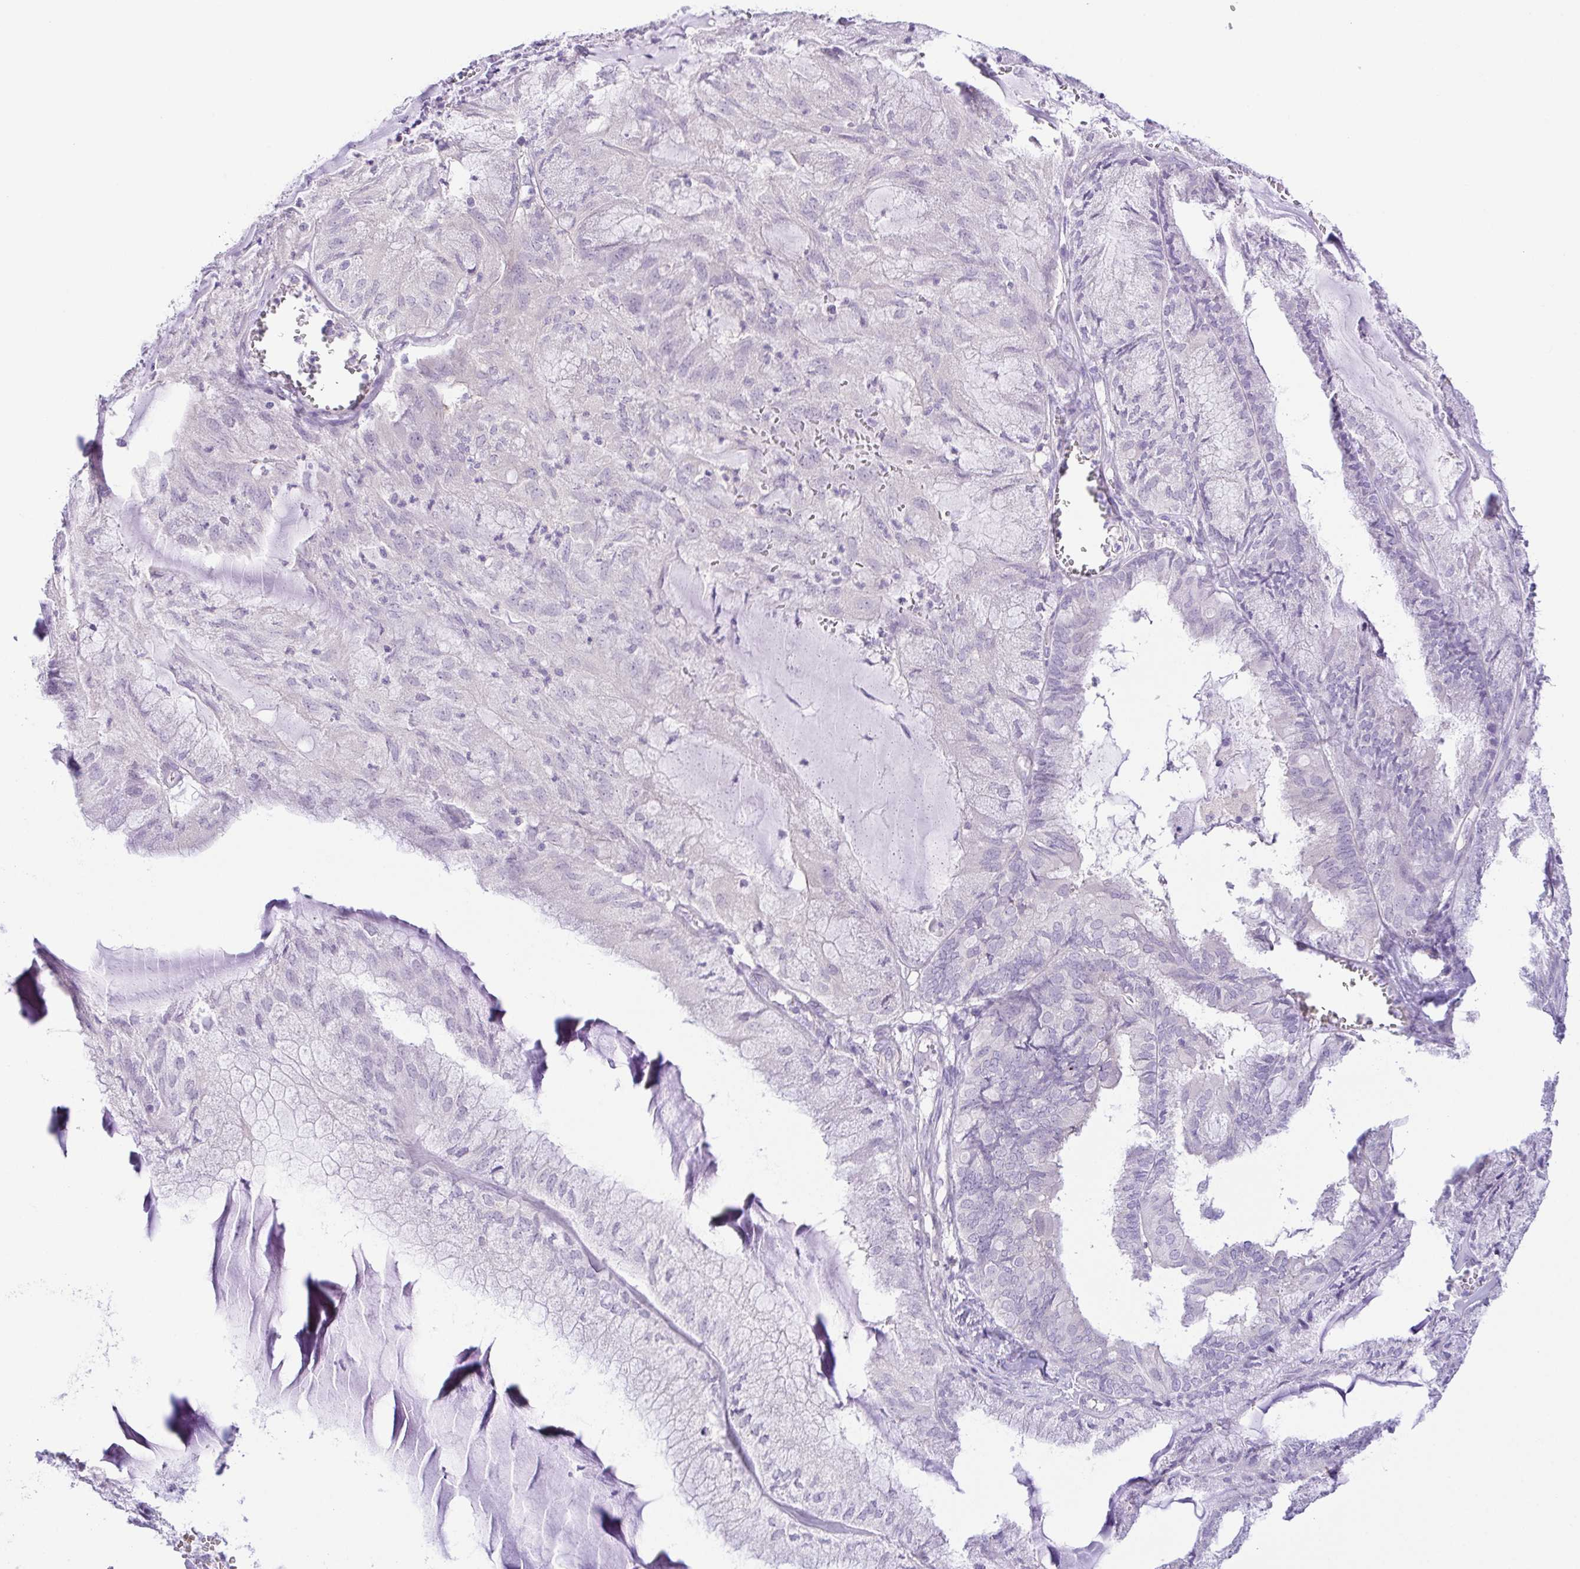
{"staining": {"intensity": "negative", "quantity": "none", "location": "none"}, "tissue": "endometrial cancer", "cell_type": "Tumor cells", "image_type": "cancer", "snomed": [{"axis": "morphology", "description": "Carcinoma, NOS"}, {"axis": "topography", "description": "Endometrium"}], "caption": "An image of human endometrial cancer is negative for staining in tumor cells.", "gene": "KRTDAP", "patient": {"sex": "female", "age": 62}}